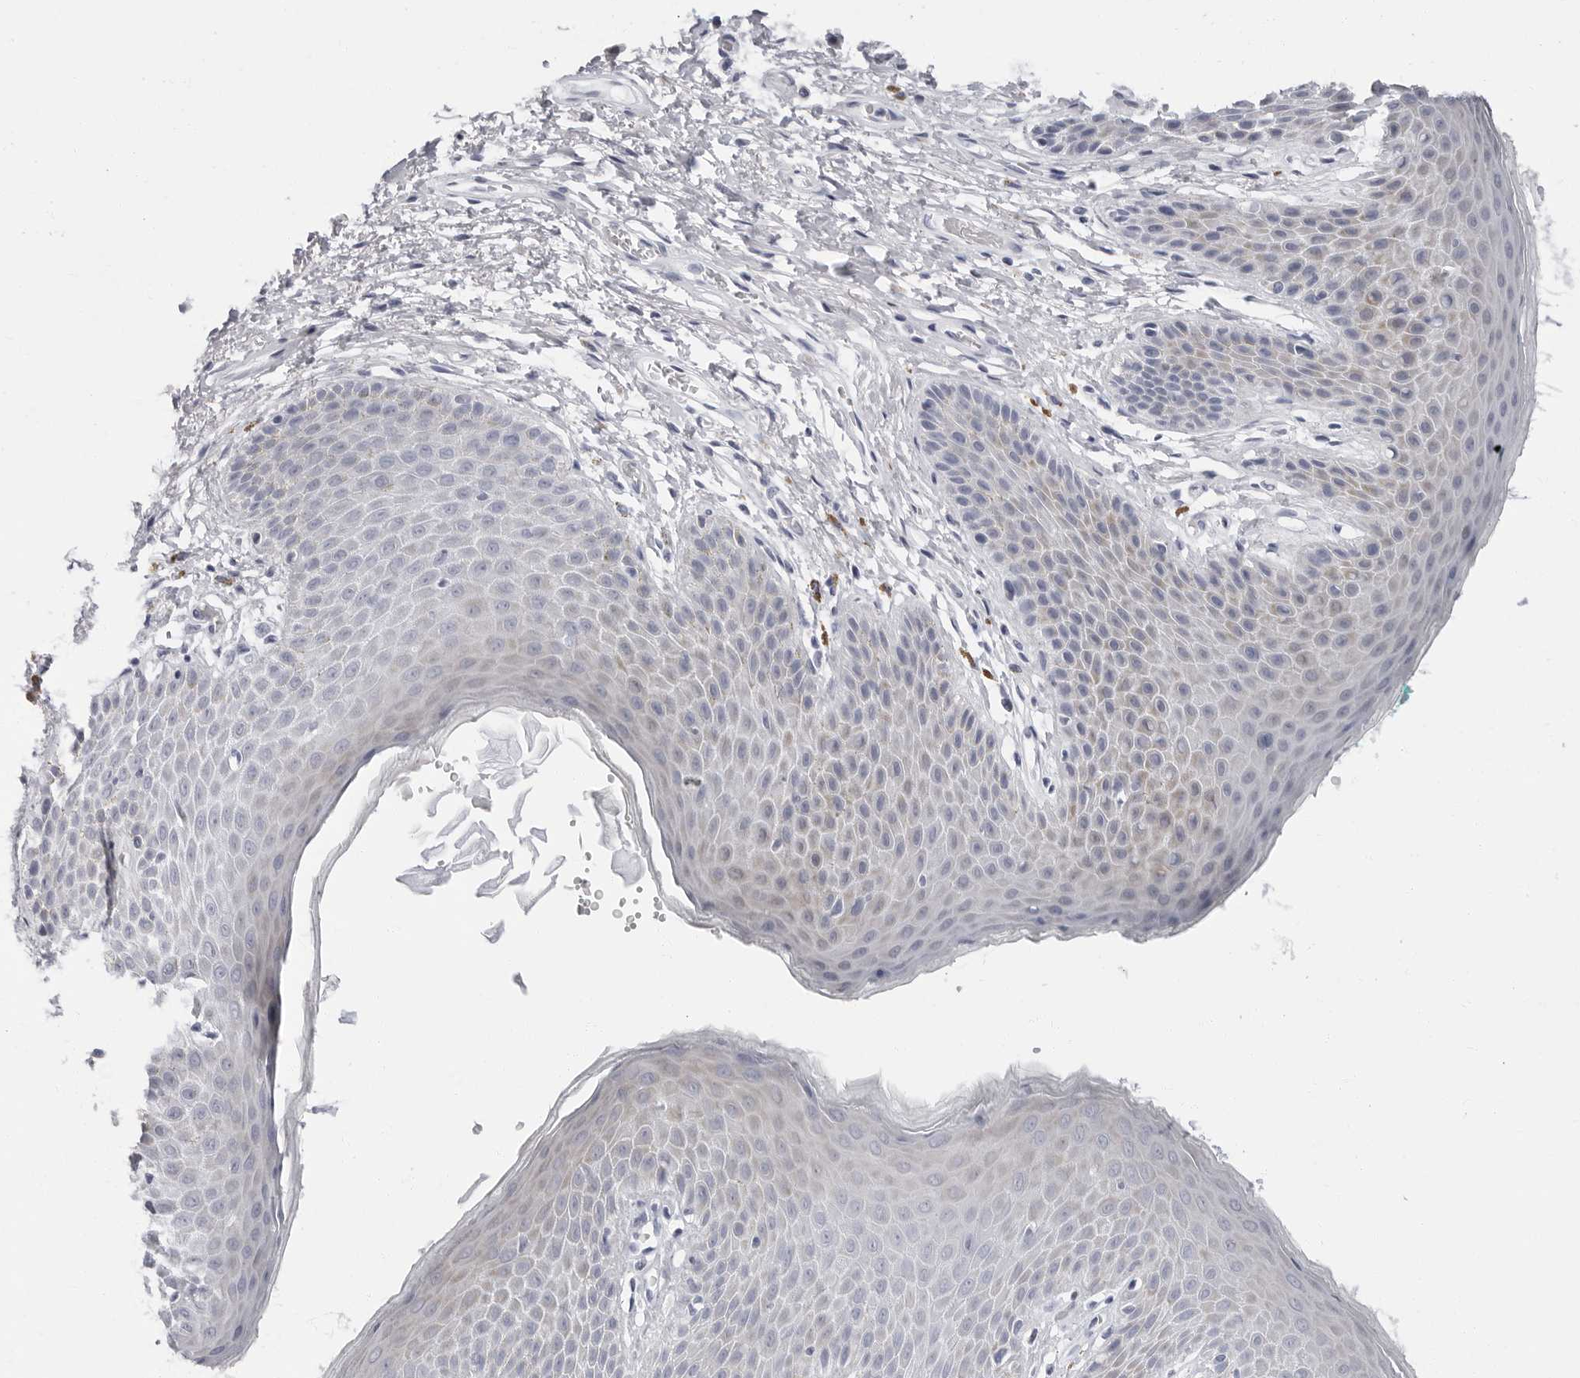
{"staining": {"intensity": "weak", "quantity": "<25%", "location": "cytoplasmic/membranous"}, "tissue": "skin", "cell_type": "Epidermal cells", "image_type": "normal", "snomed": [{"axis": "morphology", "description": "Normal tissue, NOS"}, {"axis": "topography", "description": "Anal"}], "caption": "Immunohistochemistry histopathology image of normal skin: skin stained with DAB (3,3'-diaminobenzidine) shows no significant protein positivity in epidermal cells. (Stains: DAB (3,3'-diaminobenzidine) IHC with hematoxylin counter stain, Microscopy: brightfield microscopy at high magnification).", "gene": "ERICH3", "patient": {"sex": "male", "age": 74}}